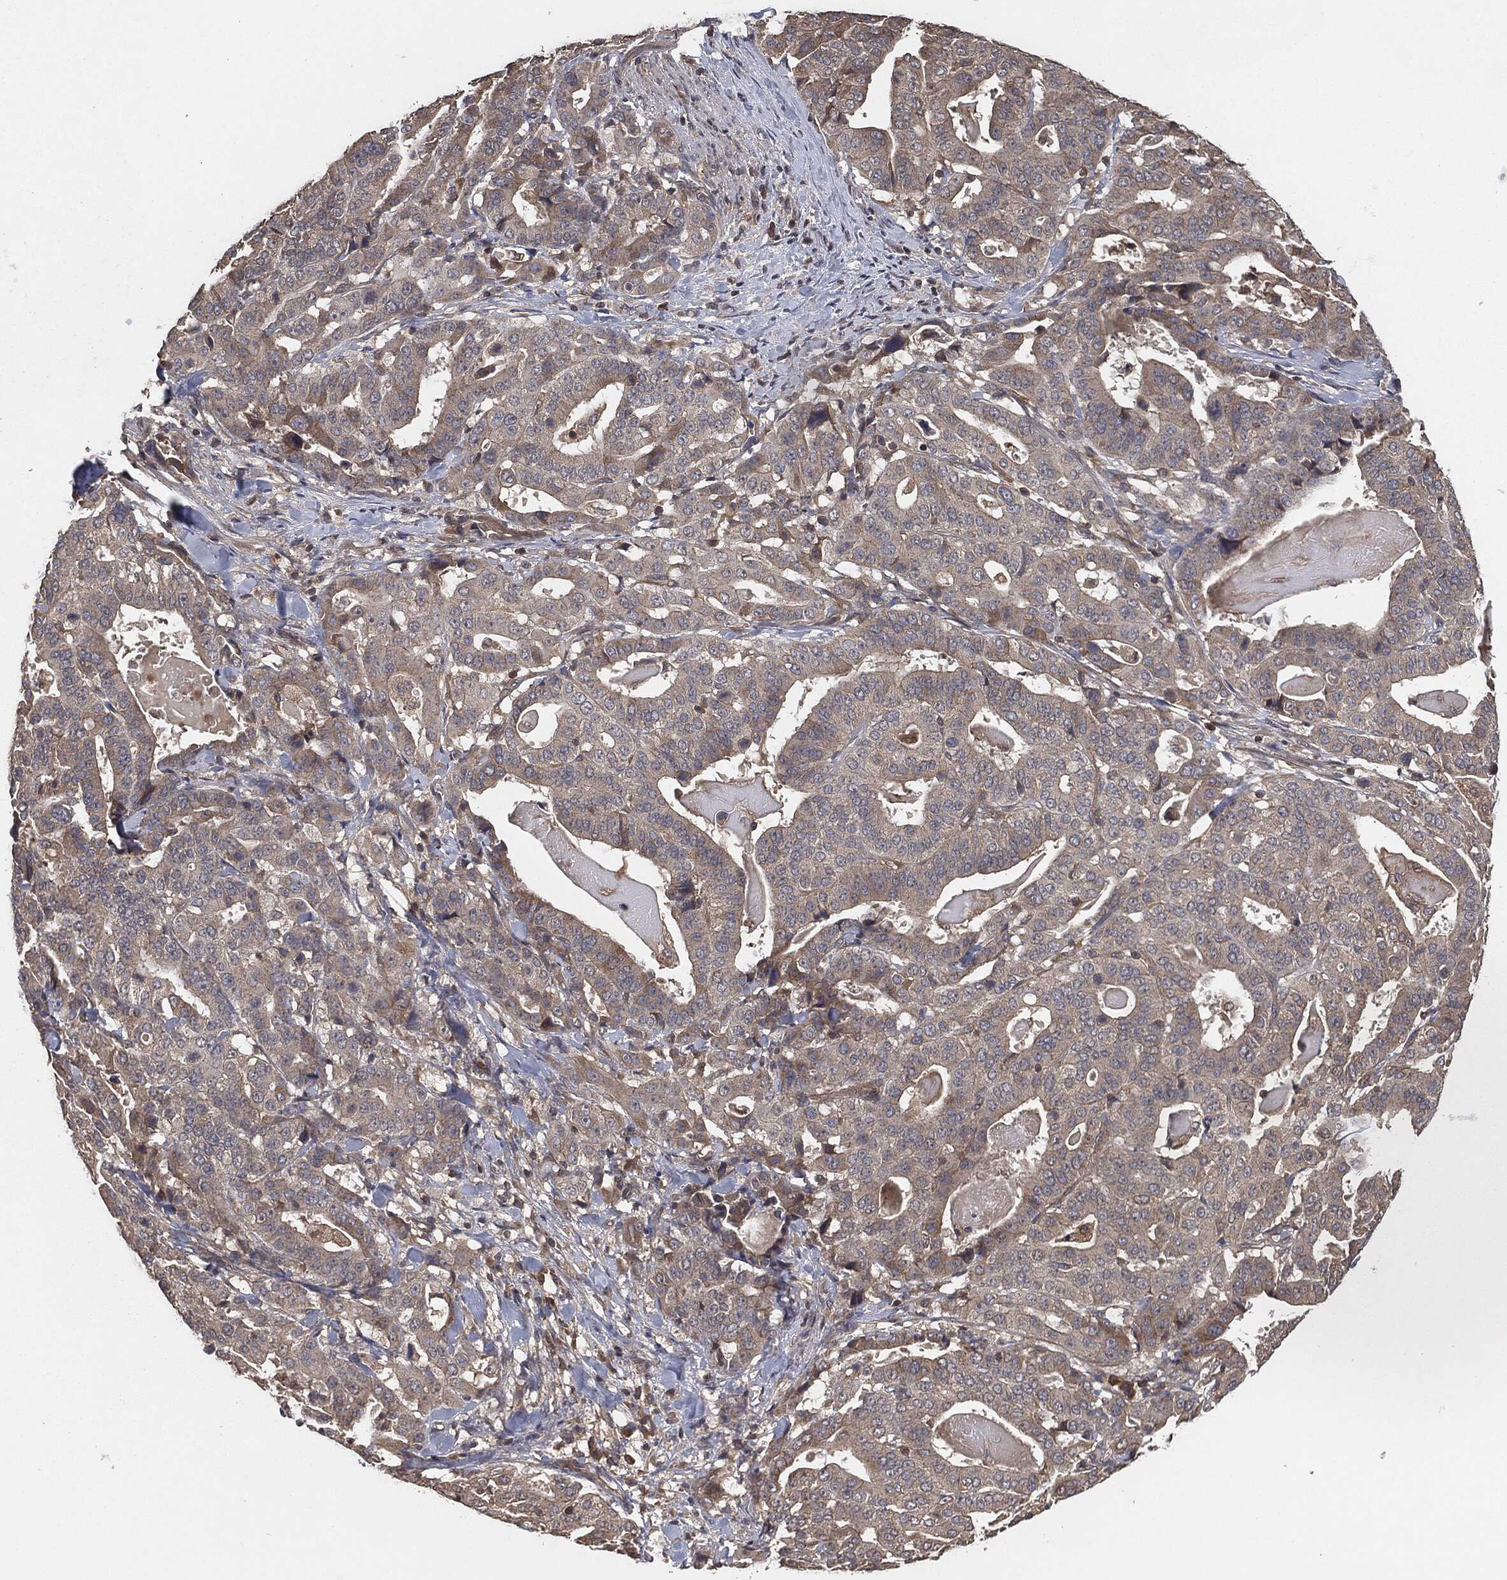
{"staining": {"intensity": "weak", "quantity": "25%-75%", "location": "cytoplasmic/membranous"}, "tissue": "stomach cancer", "cell_type": "Tumor cells", "image_type": "cancer", "snomed": [{"axis": "morphology", "description": "Adenocarcinoma, NOS"}, {"axis": "topography", "description": "Stomach"}], "caption": "Tumor cells exhibit low levels of weak cytoplasmic/membranous expression in about 25%-75% of cells in stomach cancer.", "gene": "ERBIN", "patient": {"sex": "male", "age": 48}}